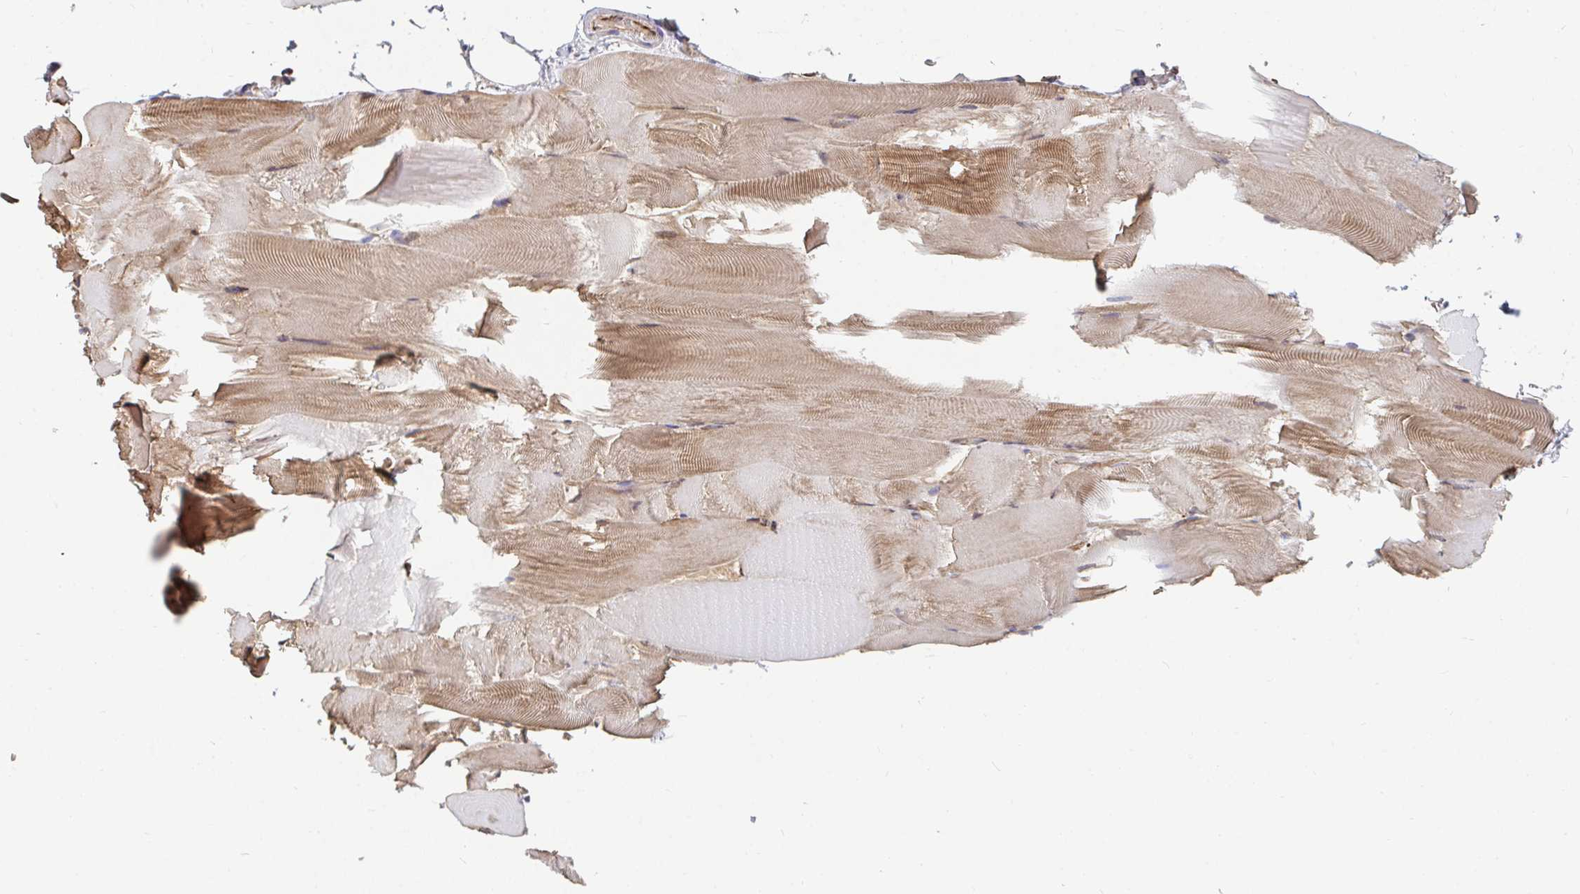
{"staining": {"intensity": "moderate", "quantity": ">75%", "location": "cytoplasmic/membranous"}, "tissue": "skeletal muscle", "cell_type": "Myocytes", "image_type": "normal", "snomed": [{"axis": "morphology", "description": "Normal tissue, NOS"}, {"axis": "topography", "description": "Skeletal muscle"}], "caption": "Immunohistochemical staining of unremarkable human skeletal muscle demonstrates moderate cytoplasmic/membranous protein positivity in about >75% of myocytes.", "gene": "EIF1AD", "patient": {"sex": "female", "age": 64}}